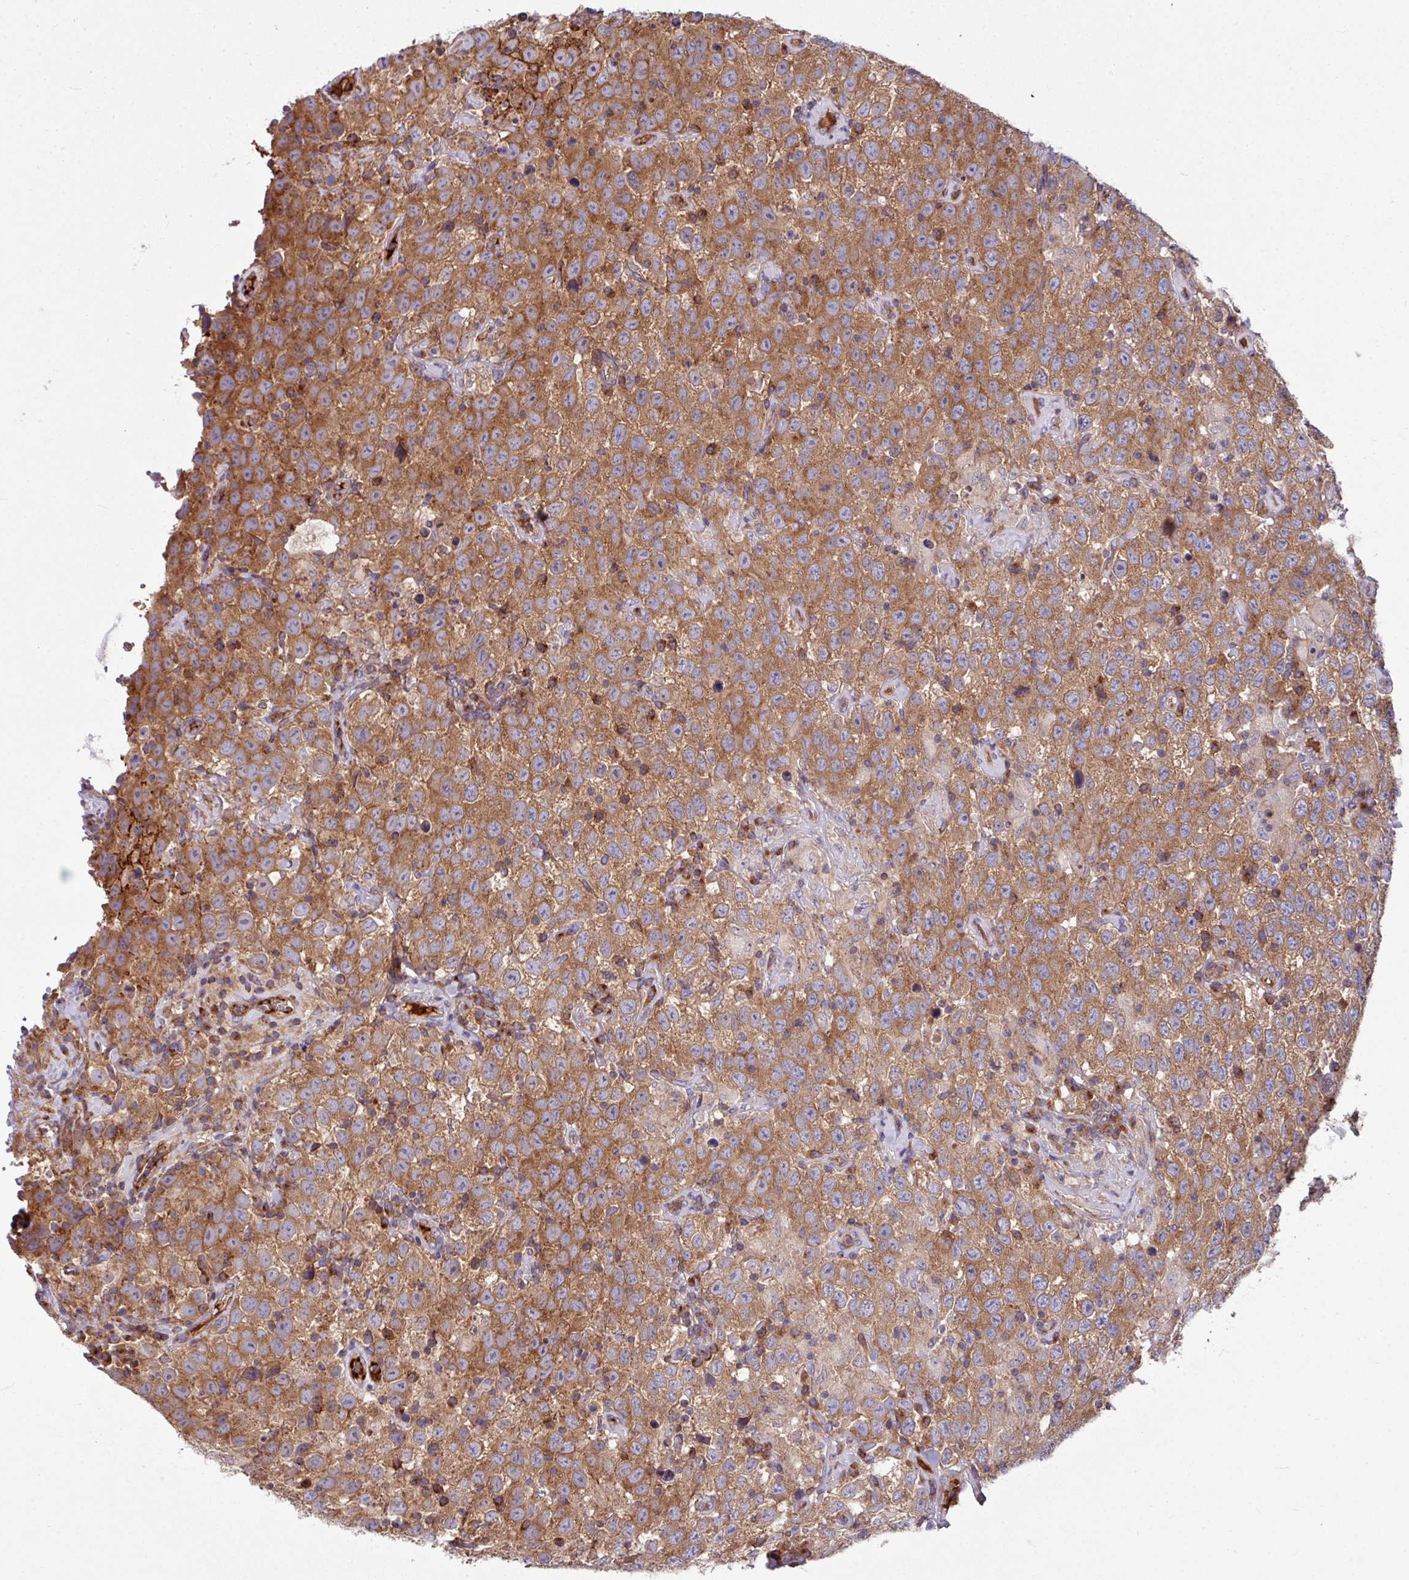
{"staining": {"intensity": "moderate", "quantity": ">75%", "location": "cytoplasmic/membranous"}, "tissue": "testis cancer", "cell_type": "Tumor cells", "image_type": "cancer", "snomed": [{"axis": "morphology", "description": "Seminoma, NOS"}, {"axis": "topography", "description": "Testis"}], "caption": "There is medium levels of moderate cytoplasmic/membranous staining in tumor cells of seminoma (testis), as demonstrated by immunohistochemical staining (brown color).", "gene": "LSM12", "patient": {"sex": "male", "age": 41}}